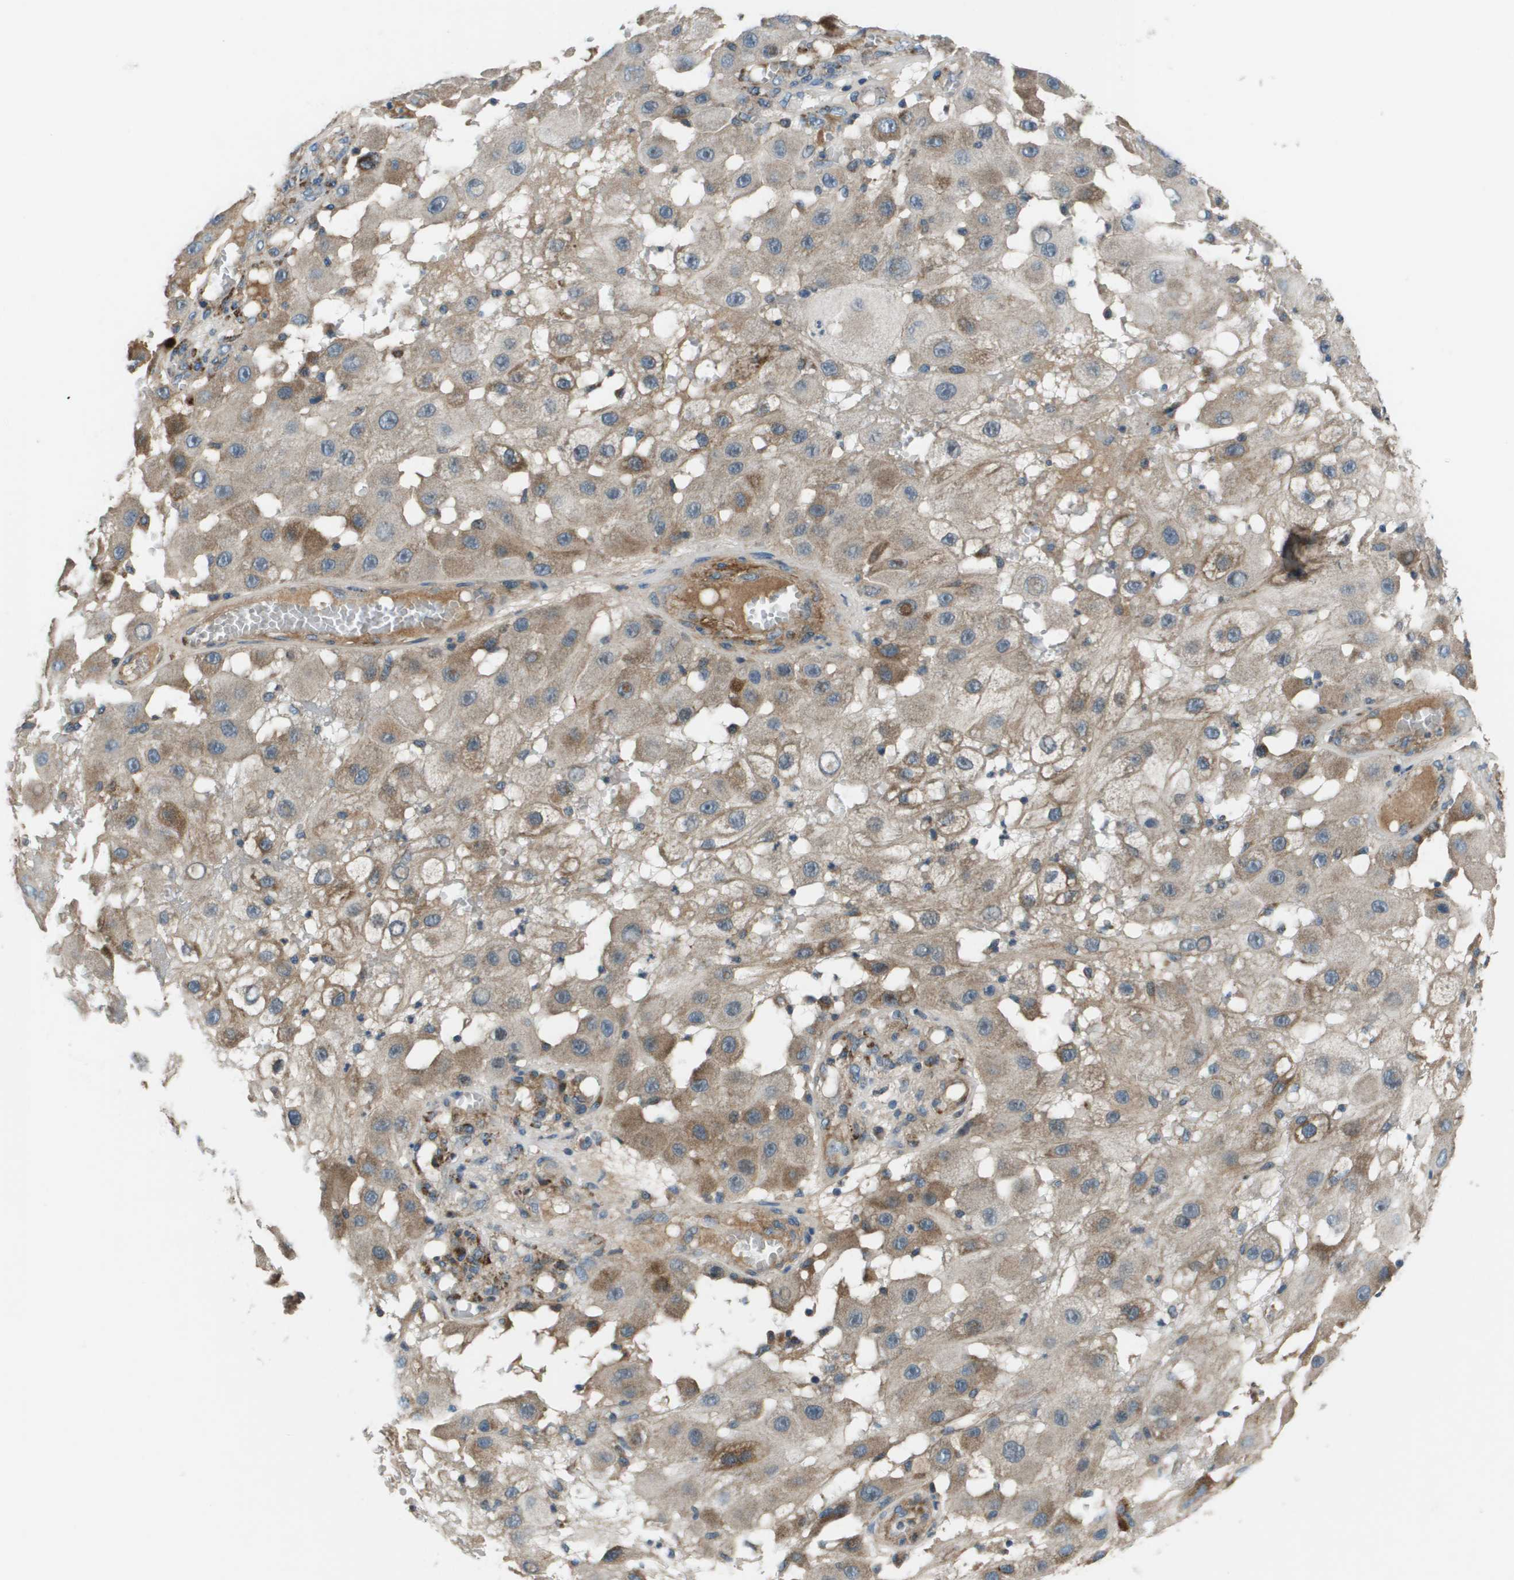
{"staining": {"intensity": "weak", "quantity": "25%-75%", "location": "cytoplasmic/membranous"}, "tissue": "melanoma", "cell_type": "Tumor cells", "image_type": "cancer", "snomed": [{"axis": "morphology", "description": "Malignant melanoma, NOS"}, {"axis": "topography", "description": "Skin"}], "caption": "Protein staining demonstrates weak cytoplasmic/membranous staining in approximately 25%-75% of tumor cells in malignant melanoma. (DAB (3,3'-diaminobenzidine) IHC with brightfield microscopy, high magnification).", "gene": "PCOLCE", "patient": {"sex": "female", "age": 81}}